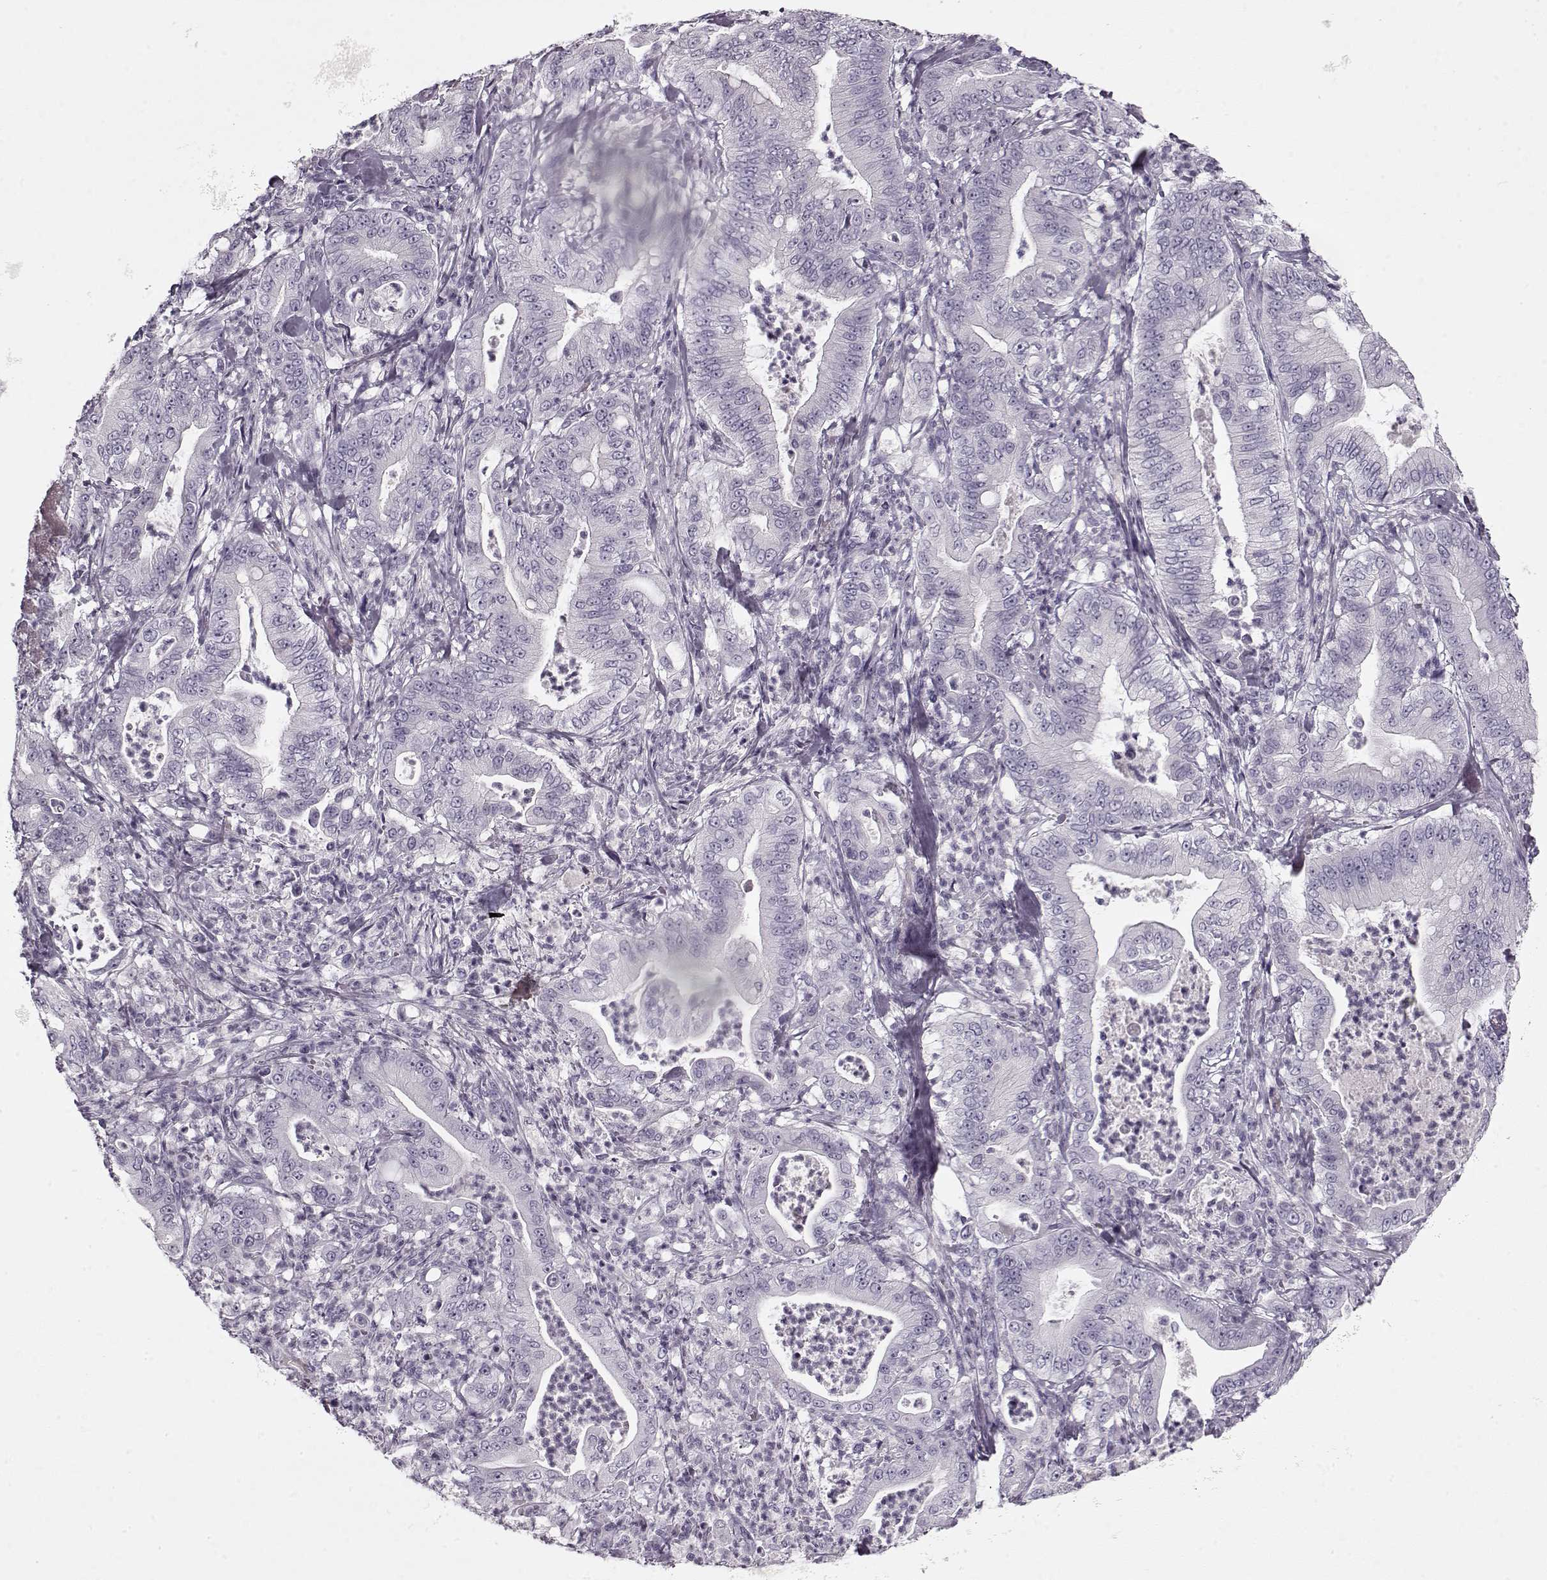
{"staining": {"intensity": "negative", "quantity": "none", "location": "none"}, "tissue": "pancreatic cancer", "cell_type": "Tumor cells", "image_type": "cancer", "snomed": [{"axis": "morphology", "description": "Adenocarcinoma, NOS"}, {"axis": "topography", "description": "Pancreas"}], "caption": "Immunohistochemical staining of pancreatic cancer (adenocarcinoma) reveals no significant expression in tumor cells.", "gene": "PNMT", "patient": {"sex": "male", "age": 71}}